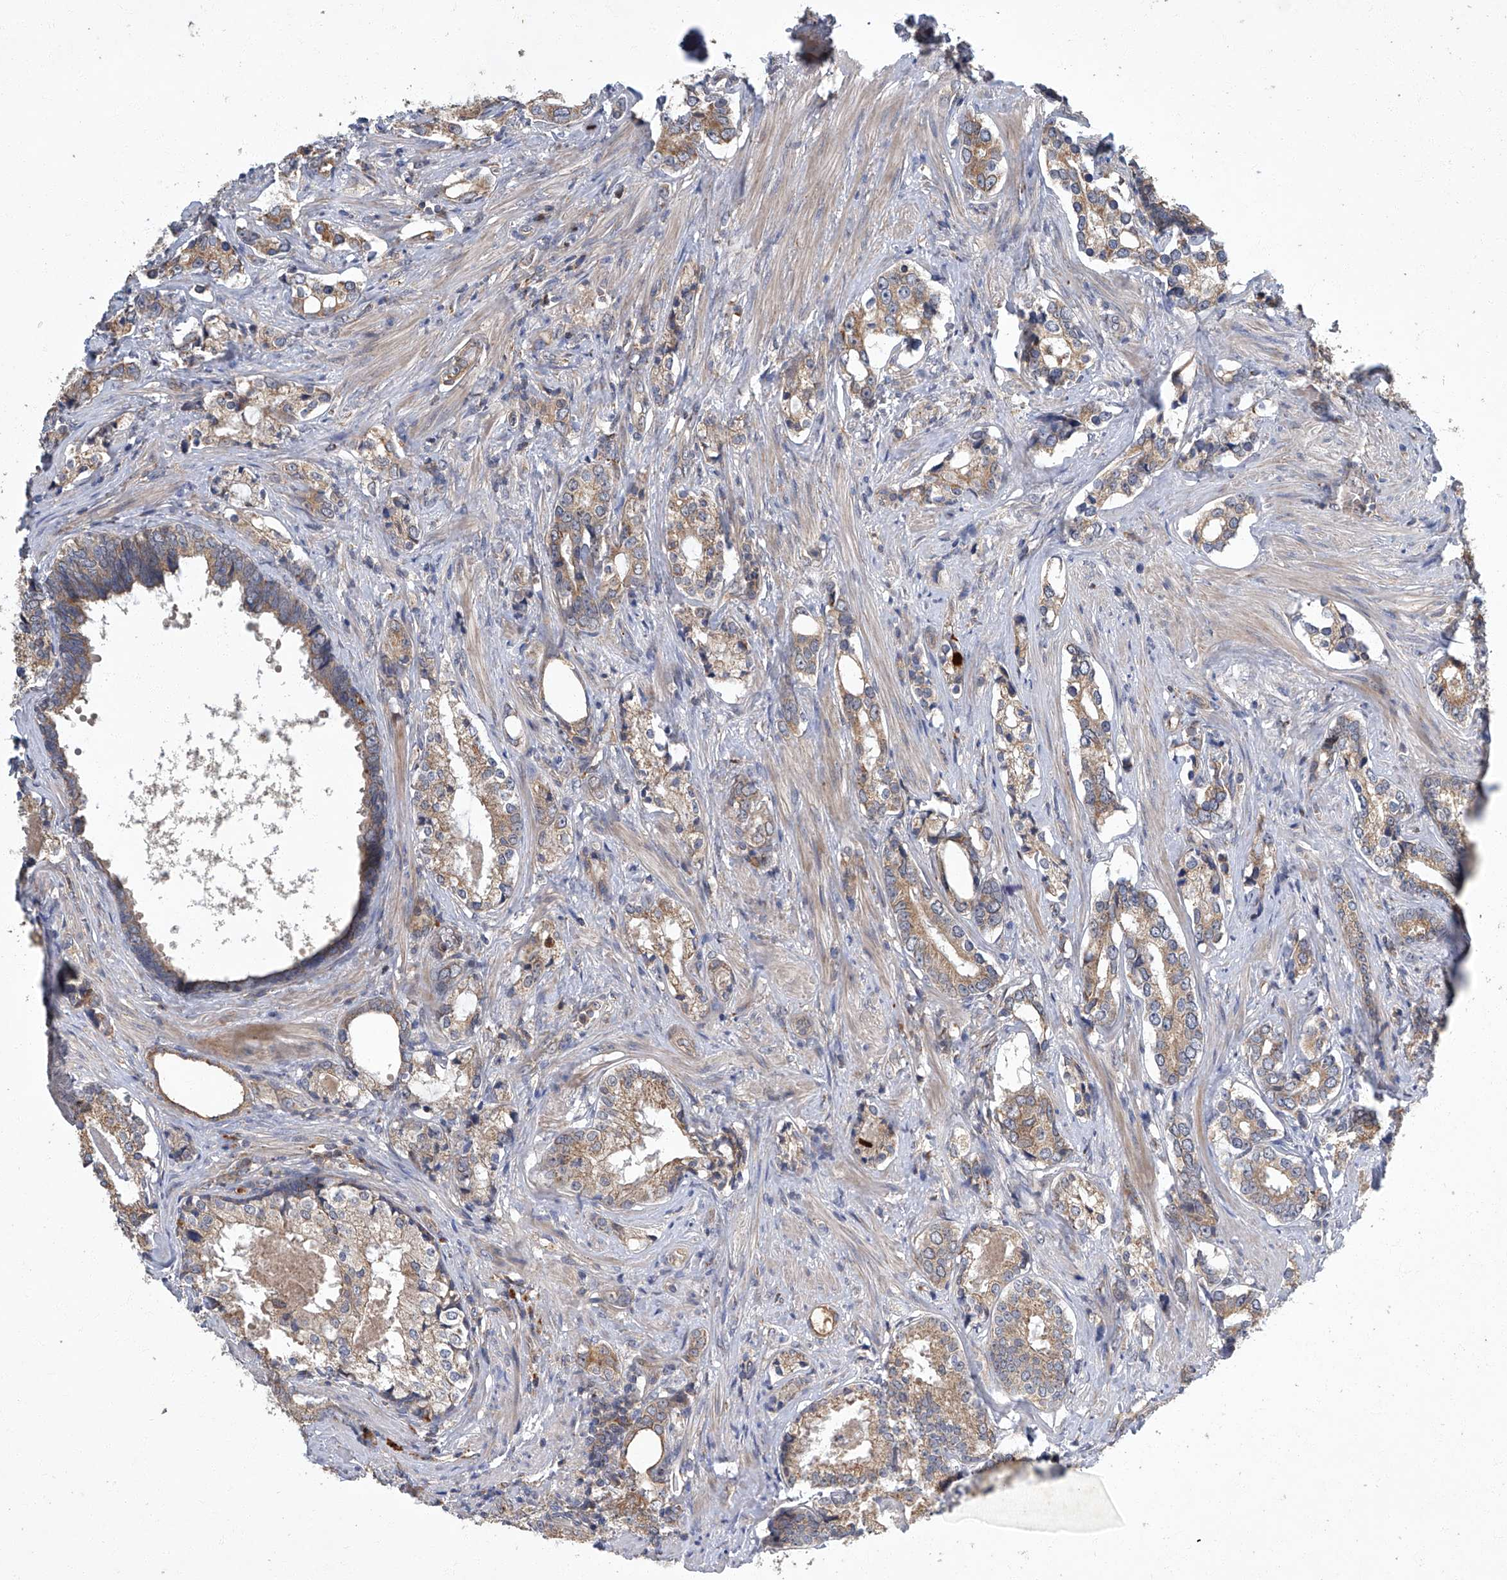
{"staining": {"intensity": "weak", "quantity": ">75%", "location": "cytoplasmic/membranous"}, "tissue": "prostate cancer", "cell_type": "Tumor cells", "image_type": "cancer", "snomed": [{"axis": "morphology", "description": "Adenocarcinoma, High grade"}, {"axis": "topography", "description": "Prostate"}], "caption": "IHC photomicrograph of human prostate cancer stained for a protein (brown), which demonstrates low levels of weak cytoplasmic/membranous positivity in about >75% of tumor cells.", "gene": "TNFRSF13B", "patient": {"sex": "male", "age": 58}}